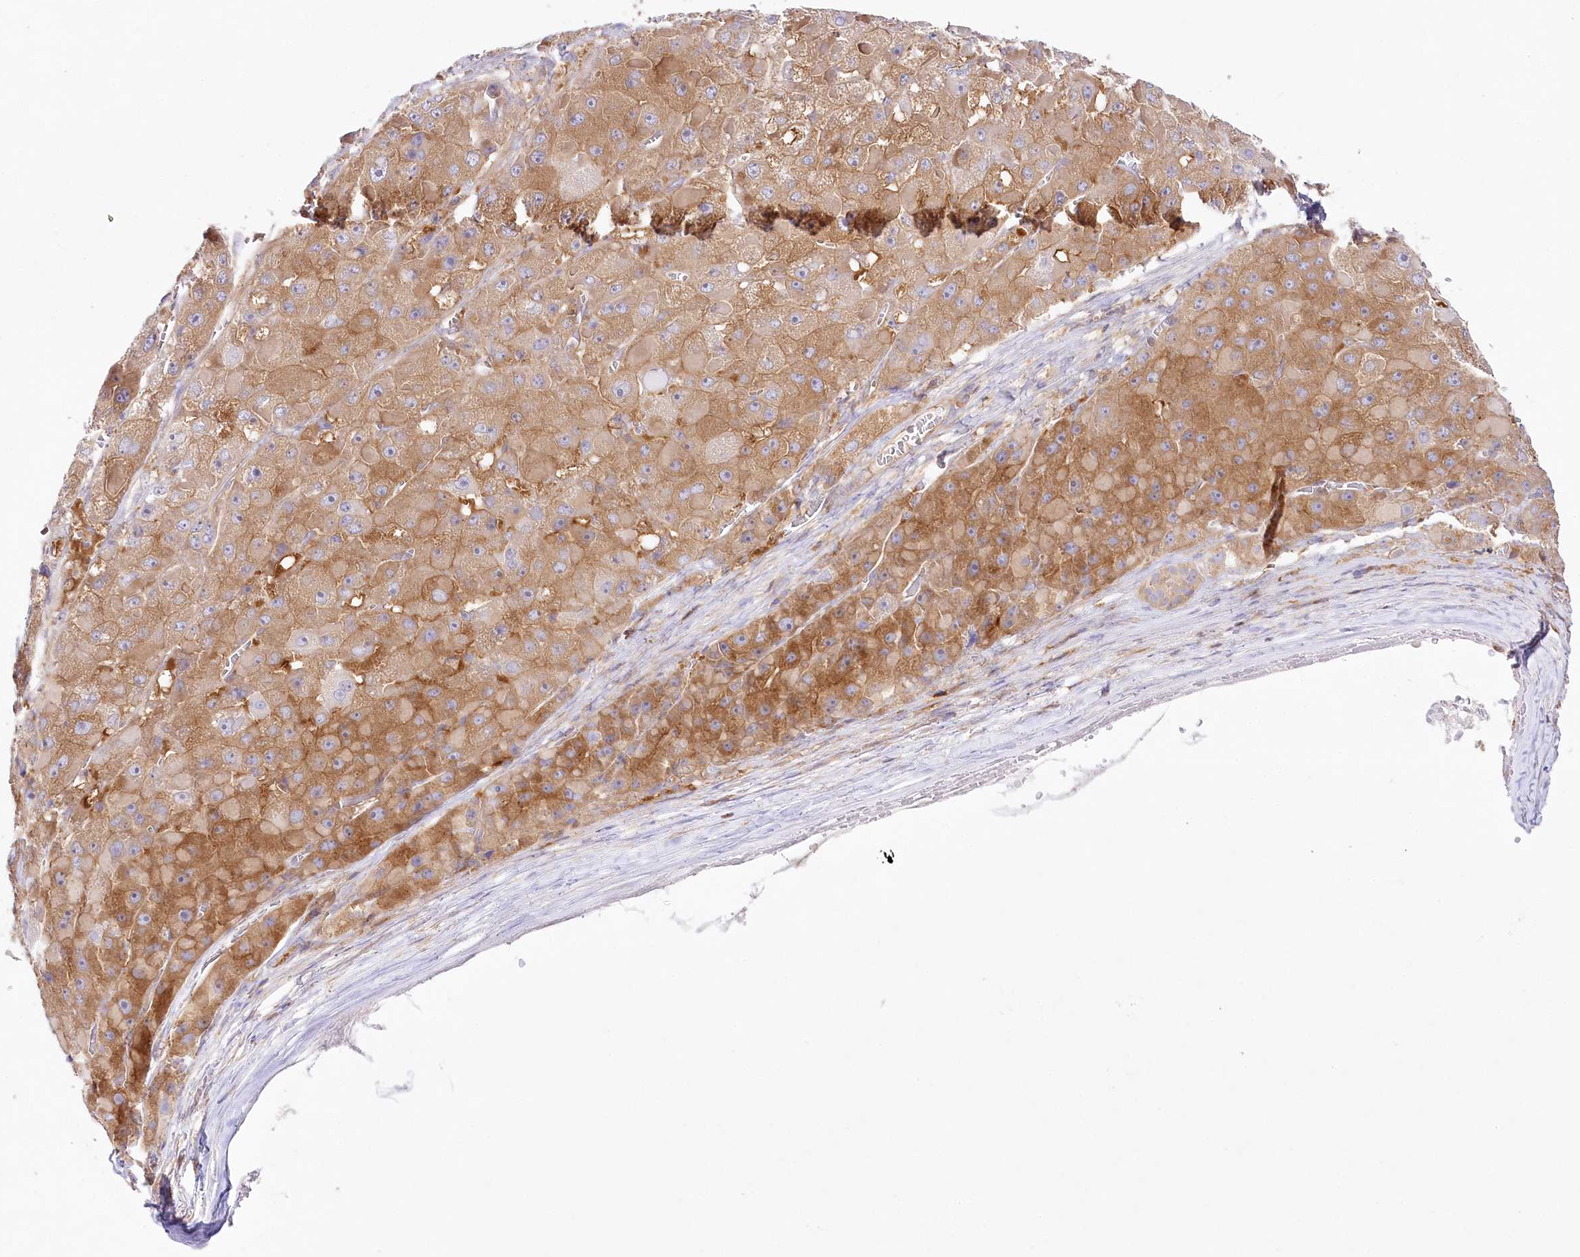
{"staining": {"intensity": "moderate", "quantity": "25%-75%", "location": "cytoplasmic/membranous"}, "tissue": "liver cancer", "cell_type": "Tumor cells", "image_type": "cancer", "snomed": [{"axis": "morphology", "description": "Carcinoma, Hepatocellular, NOS"}, {"axis": "topography", "description": "Liver"}], "caption": "A histopathology image showing moderate cytoplasmic/membranous staining in approximately 25%-75% of tumor cells in liver cancer (hepatocellular carcinoma), as visualized by brown immunohistochemical staining.", "gene": "ABRAXAS2", "patient": {"sex": "female", "age": 73}}